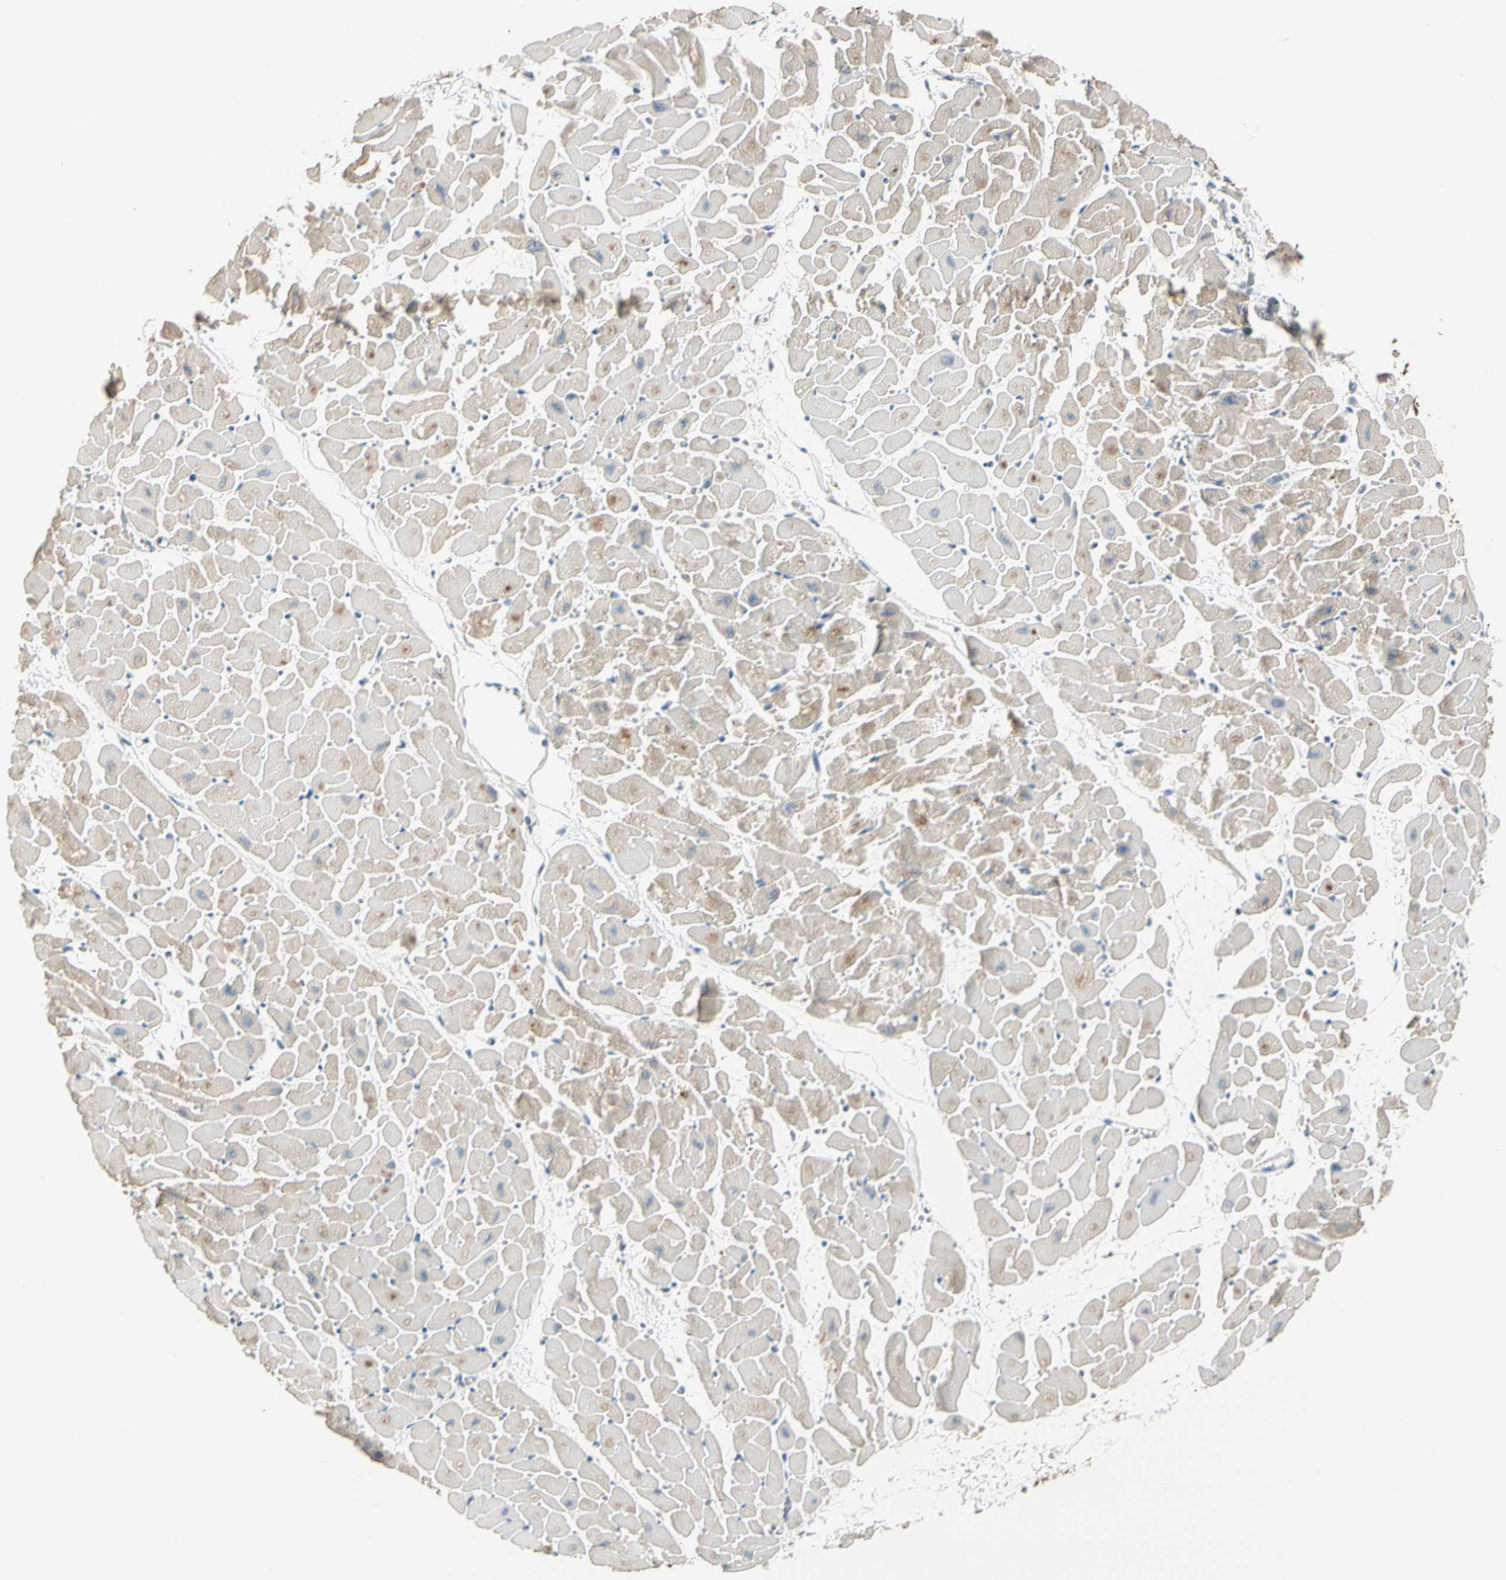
{"staining": {"intensity": "weak", "quantity": "<25%", "location": "cytoplasmic/membranous"}, "tissue": "heart muscle", "cell_type": "Cardiomyocytes", "image_type": "normal", "snomed": [{"axis": "morphology", "description": "Normal tissue, NOS"}, {"axis": "topography", "description": "Heart"}], "caption": "The IHC photomicrograph has no significant positivity in cardiomyocytes of heart muscle. Brightfield microscopy of immunohistochemistry (IHC) stained with DAB (brown) and hematoxylin (blue), captured at high magnification.", "gene": "GPR153", "patient": {"sex": "female", "age": 19}}